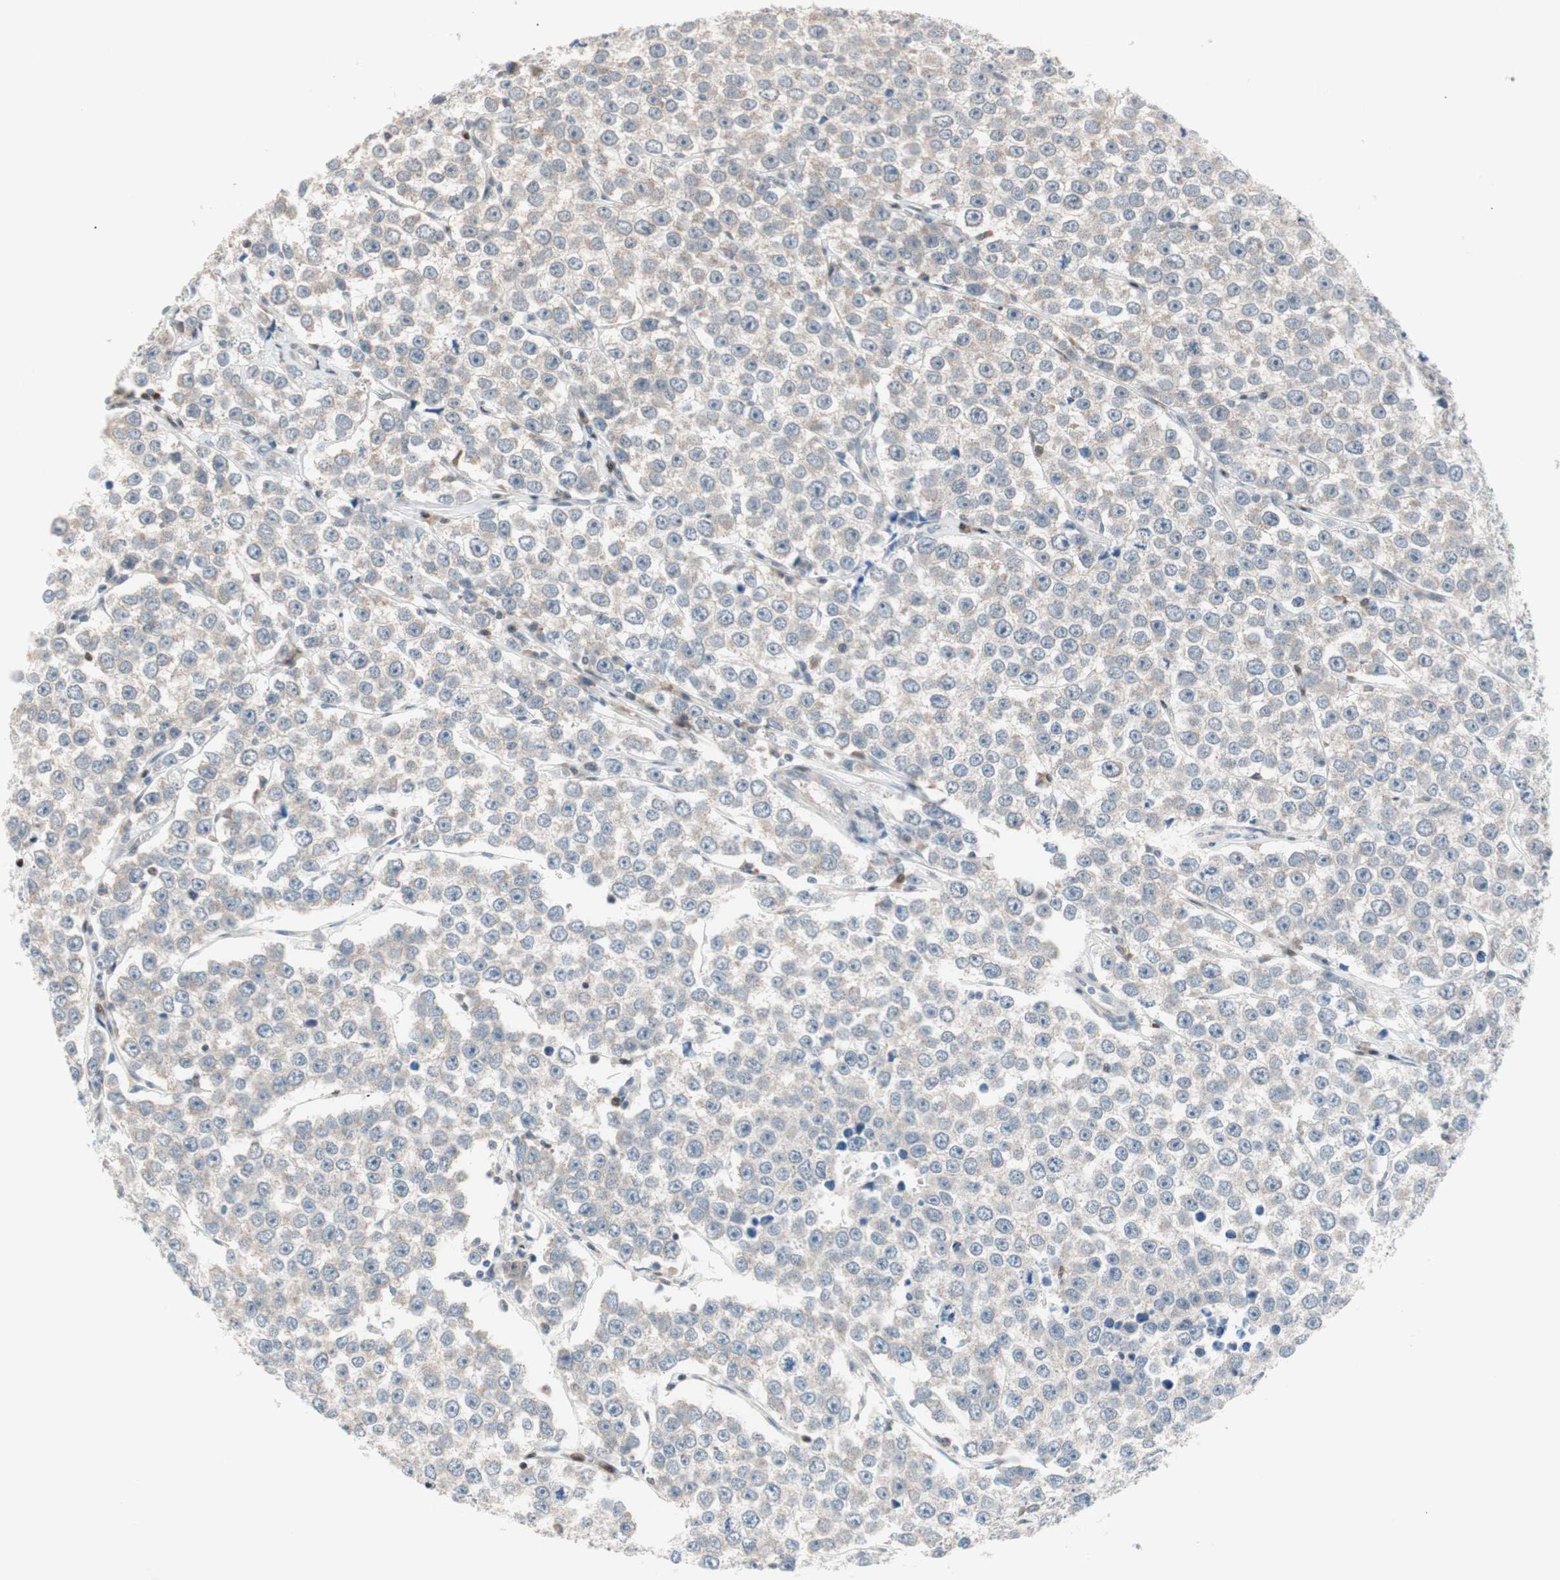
{"staining": {"intensity": "negative", "quantity": "none", "location": "none"}, "tissue": "testis cancer", "cell_type": "Tumor cells", "image_type": "cancer", "snomed": [{"axis": "morphology", "description": "Seminoma, NOS"}, {"axis": "morphology", "description": "Carcinoma, Embryonal, NOS"}, {"axis": "topography", "description": "Testis"}], "caption": "The immunohistochemistry (IHC) micrograph has no significant positivity in tumor cells of testis embryonal carcinoma tissue. (Stains: DAB IHC with hematoxylin counter stain, Microscopy: brightfield microscopy at high magnification).", "gene": "POLH", "patient": {"sex": "male", "age": 52}}